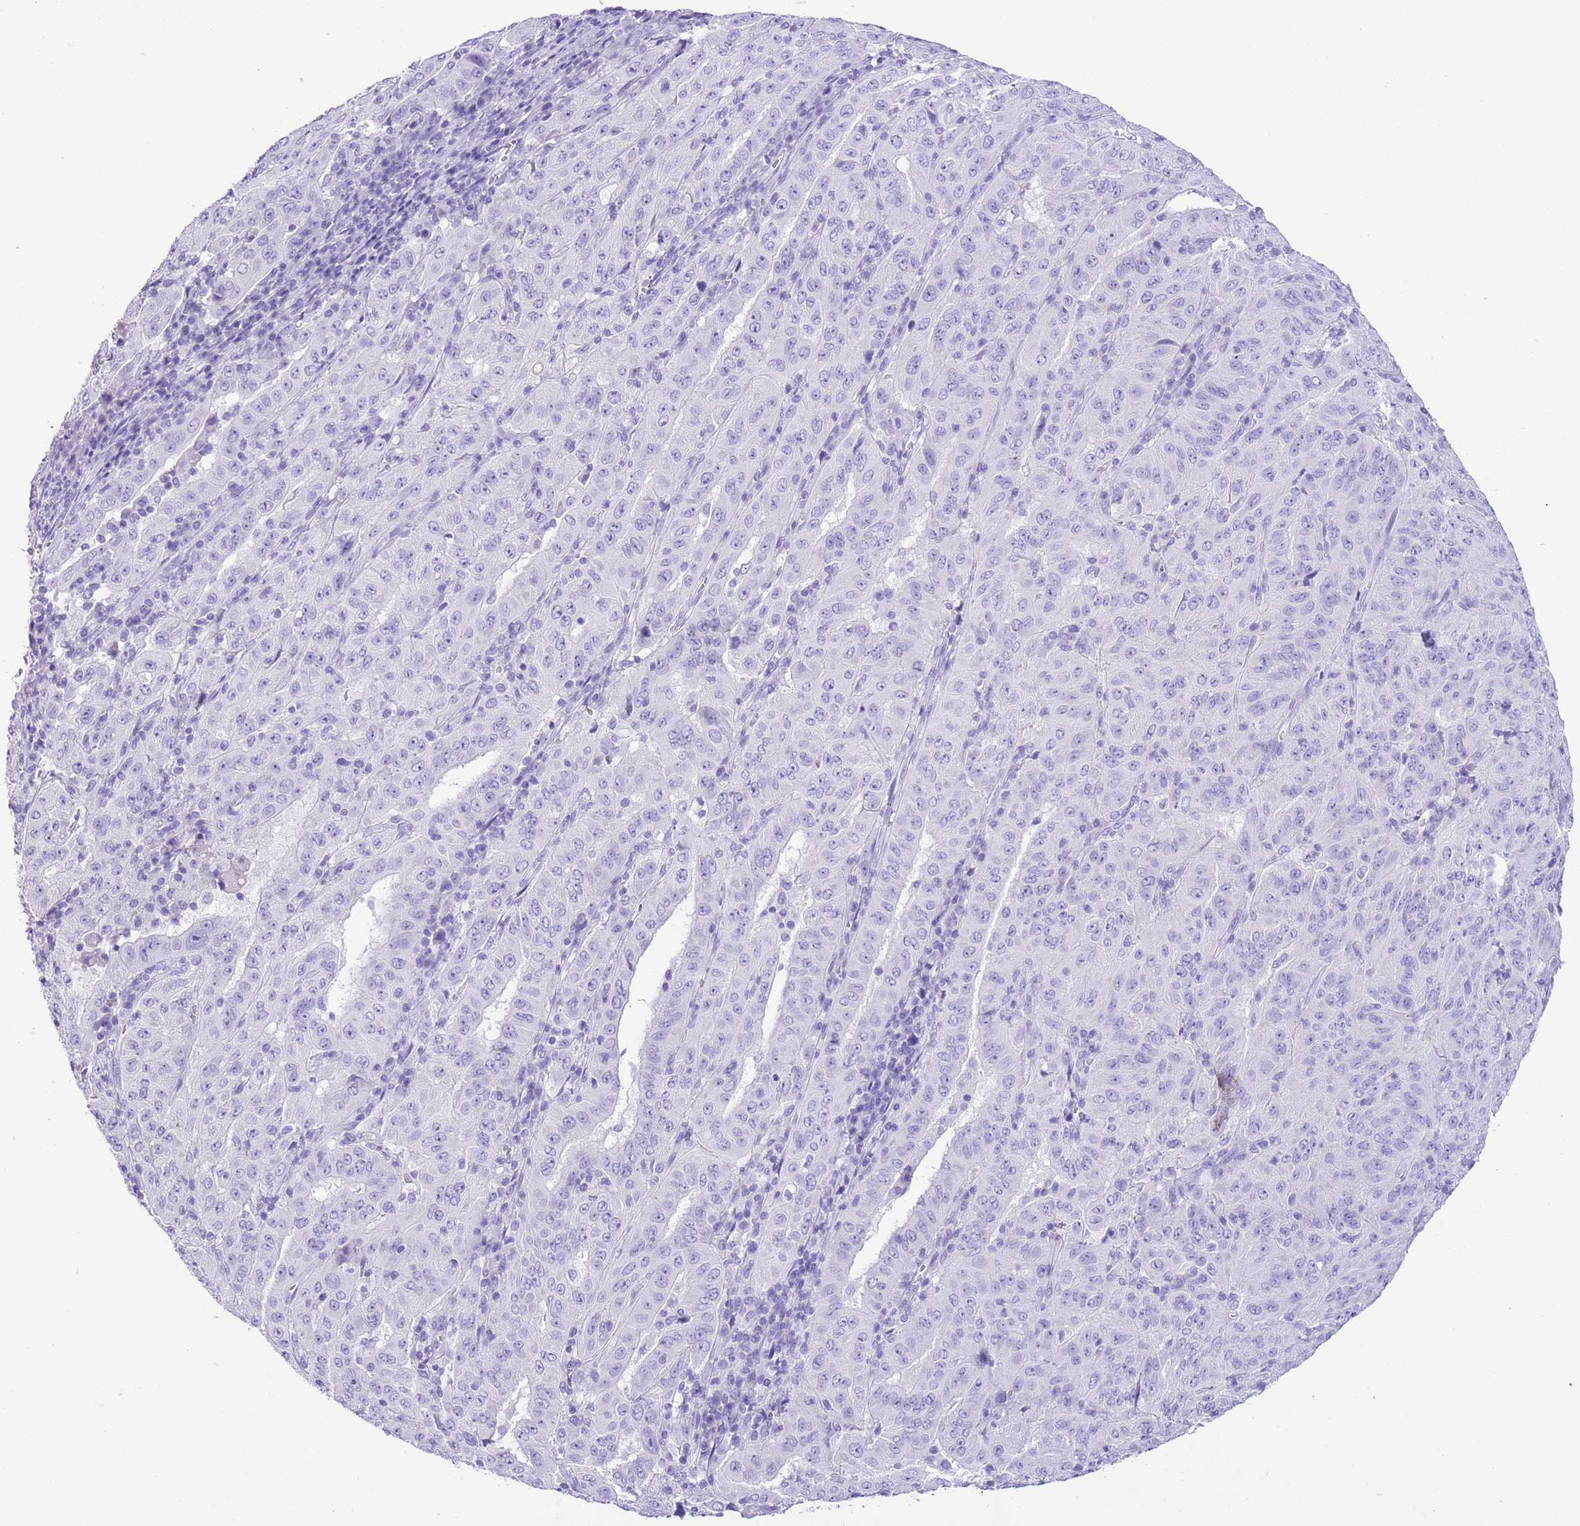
{"staining": {"intensity": "negative", "quantity": "none", "location": "none"}, "tissue": "pancreatic cancer", "cell_type": "Tumor cells", "image_type": "cancer", "snomed": [{"axis": "morphology", "description": "Adenocarcinoma, NOS"}, {"axis": "topography", "description": "Pancreas"}], "caption": "Pancreatic adenocarcinoma stained for a protein using IHC reveals no positivity tumor cells.", "gene": "TBC1D10B", "patient": {"sex": "male", "age": 63}}